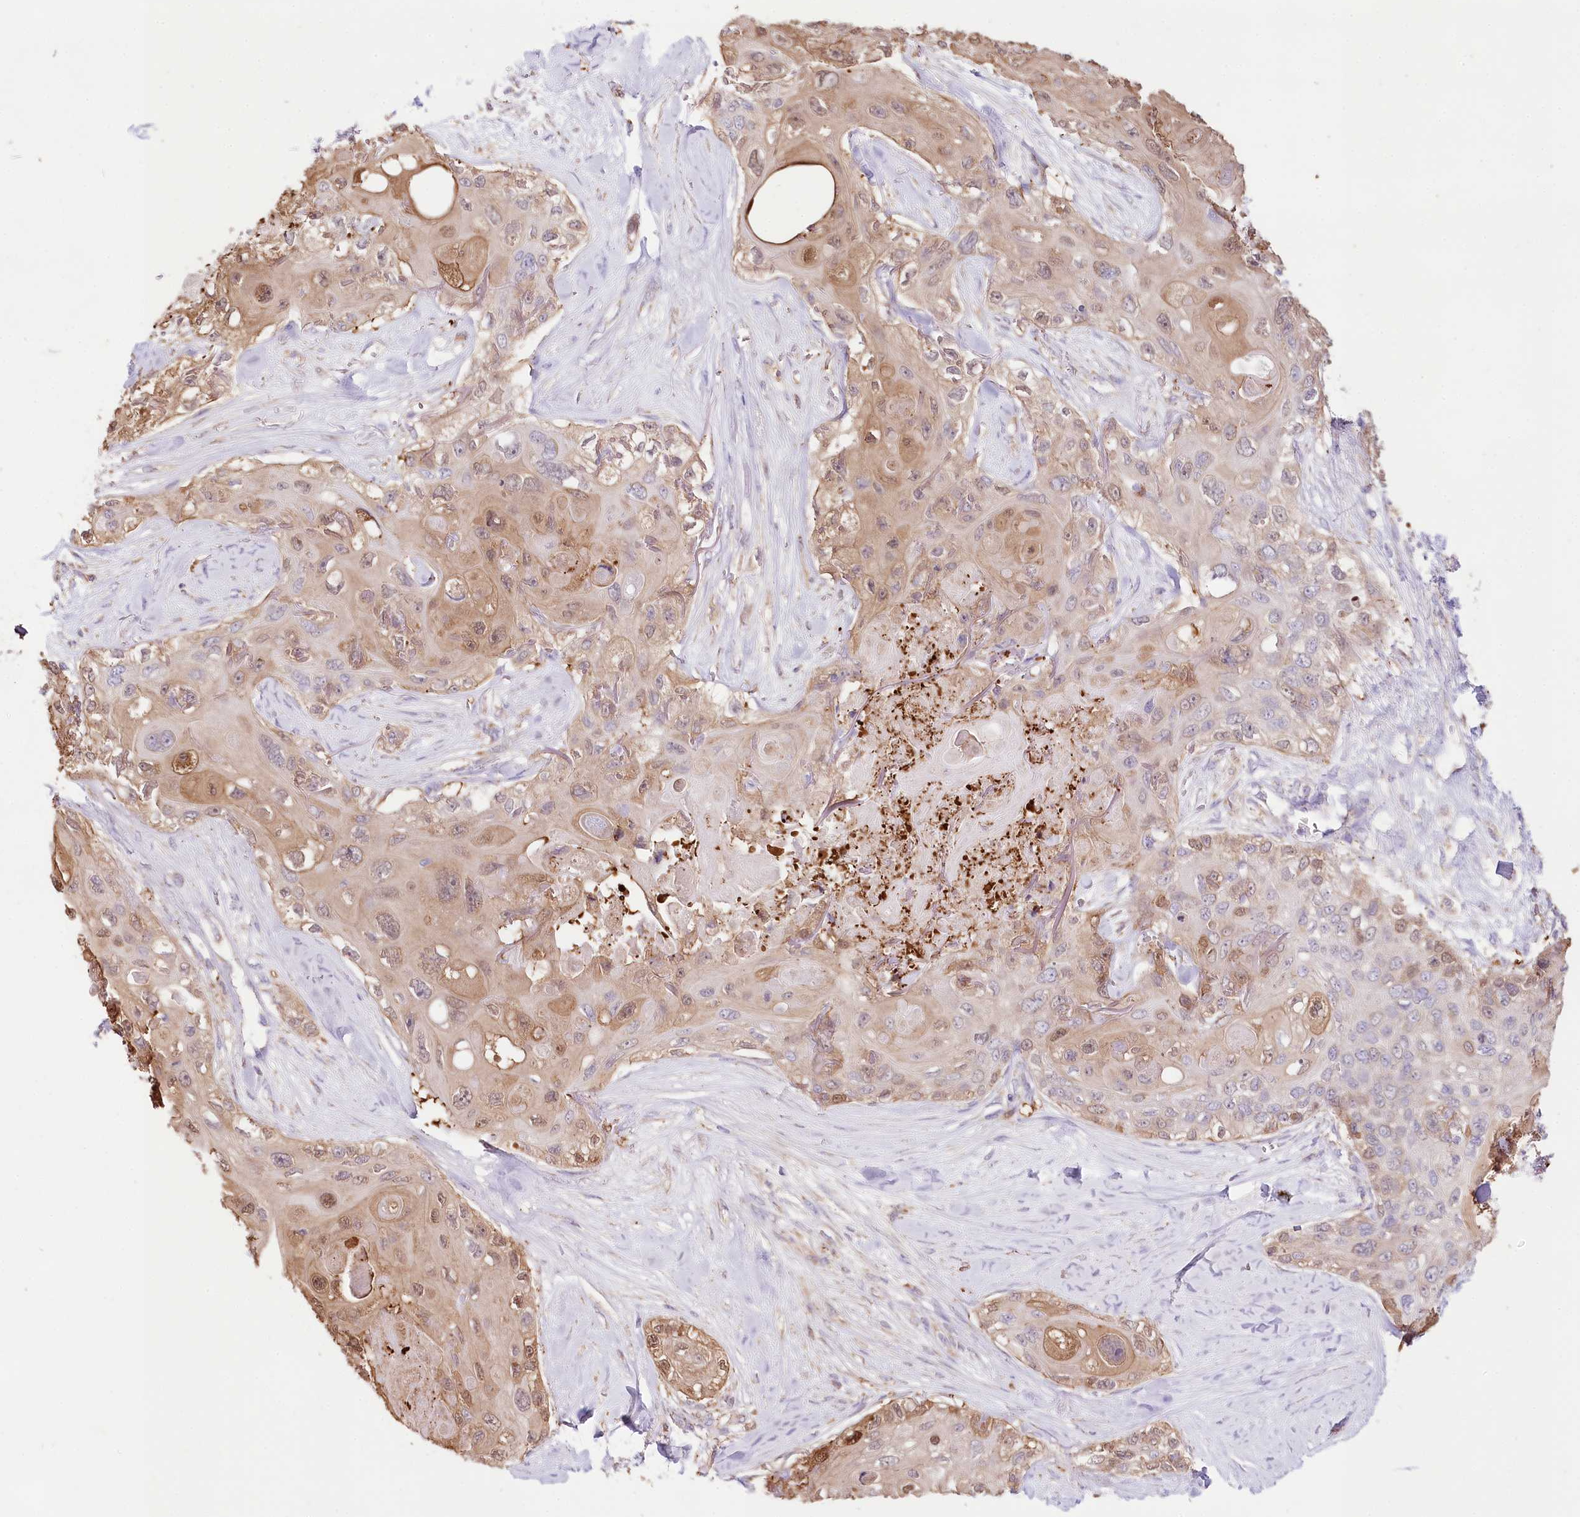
{"staining": {"intensity": "weak", "quantity": ">75%", "location": "cytoplasmic/membranous,nuclear"}, "tissue": "skin cancer", "cell_type": "Tumor cells", "image_type": "cancer", "snomed": [{"axis": "morphology", "description": "Normal tissue, NOS"}, {"axis": "morphology", "description": "Squamous cell carcinoma, NOS"}, {"axis": "topography", "description": "Skin"}], "caption": "Skin cancer stained with immunohistochemistry (IHC) exhibits weak cytoplasmic/membranous and nuclear expression in approximately >75% of tumor cells. The staining is performed using DAB brown chromogen to label protein expression. The nuclei are counter-stained blue using hematoxylin.", "gene": "TASOR2", "patient": {"sex": "male", "age": 72}}